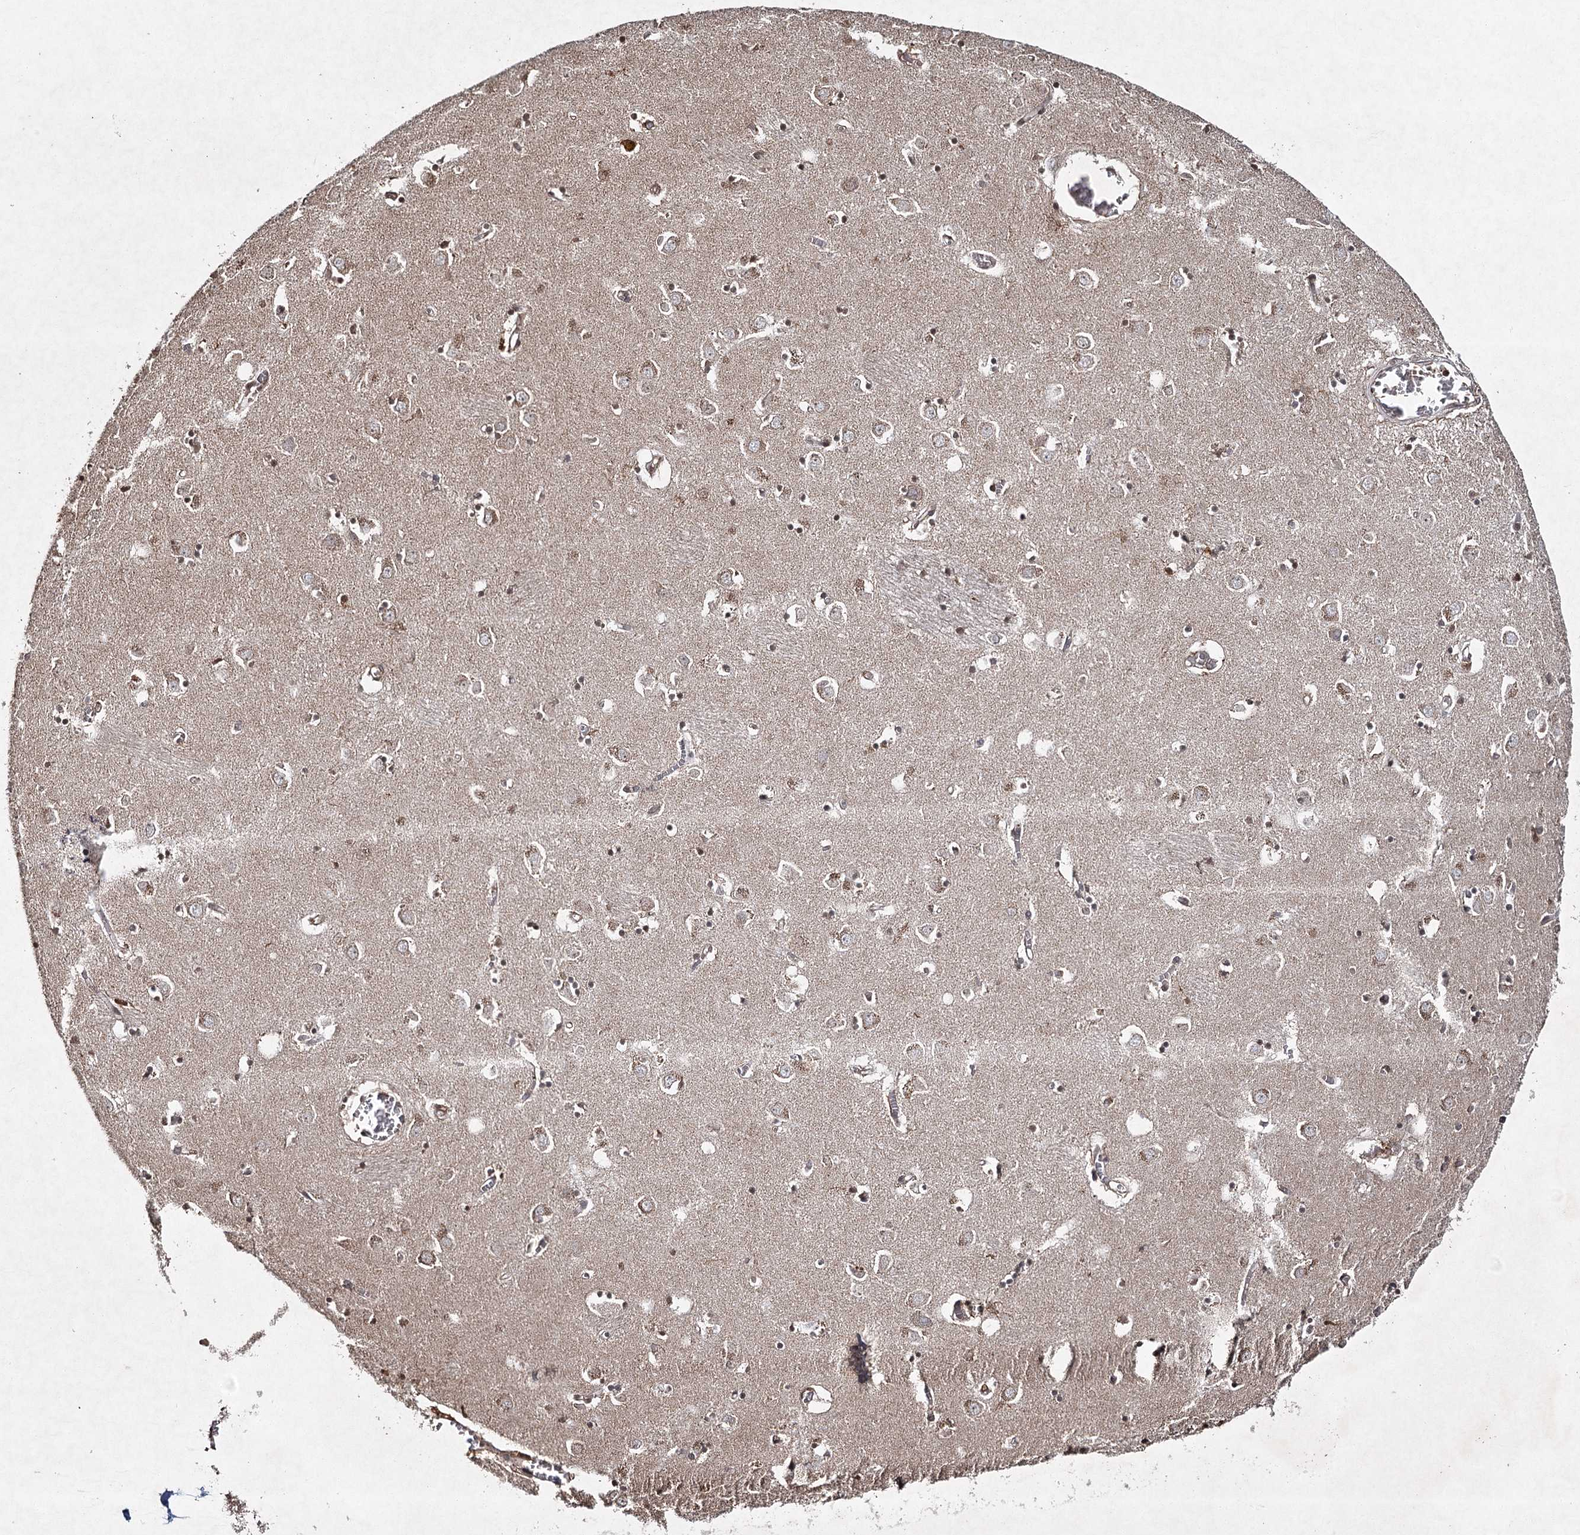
{"staining": {"intensity": "moderate", "quantity": "25%-75%", "location": "cytoplasmic/membranous"}, "tissue": "caudate", "cell_type": "Glial cells", "image_type": "normal", "snomed": [{"axis": "morphology", "description": "Normal tissue, NOS"}, {"axis": "topography", "description": "Lateral ventricle wall"}], "caption": "A brown stain shows moderate cytoplasmic/membranous positivity of a protein in glial cells of benign human caudate. The protein of interest is shown in brown color, while the nuclei are stained blue.", "gene": "CYP2B6", "patient": {"sex": "male", "age": 70}}